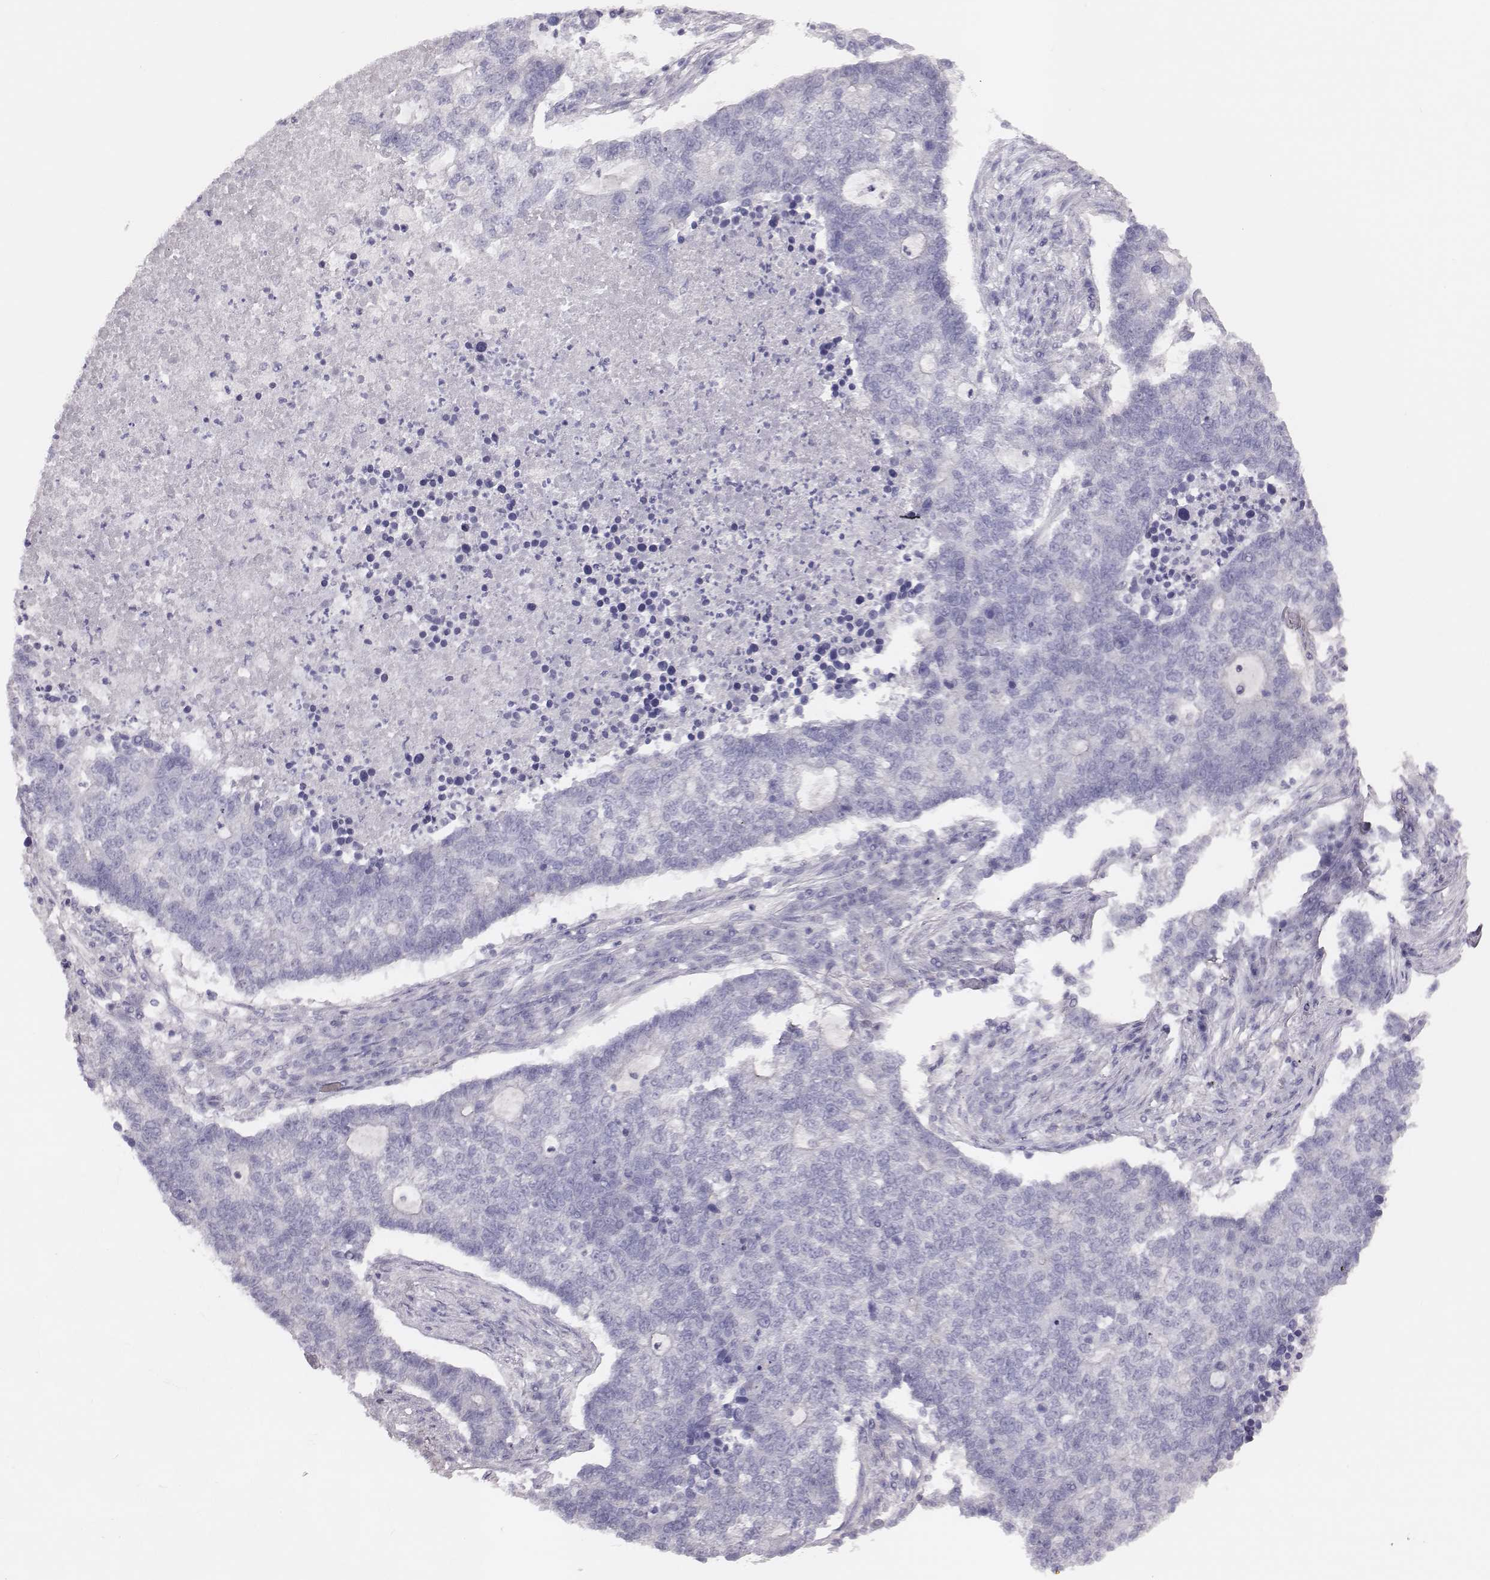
{"staining": {"intensity": "negative", "quantity": "none", "location": "none"}, "tissue": "lung cancer", "cell_type": "Tumor cells", "image_type": "cancer", "snomed": [{"axis": "morphology", "description": "Adenocarcinoma, NOS"}, {"axis": "topography", "description": "Lung"}], "caption": "Immunohistochemistry of human lung adenocarcinoma demonstrates no positivity in tumor cells. The staining was performed using DAB (3,3'-diaminobenzidine) to visualize the protein expression in brown, while the nuclei were stained in blue with hematoxylin (Magnification: 20x).", "gene": "P2RY10", "patient": {"sex": "male", "age": 57}}